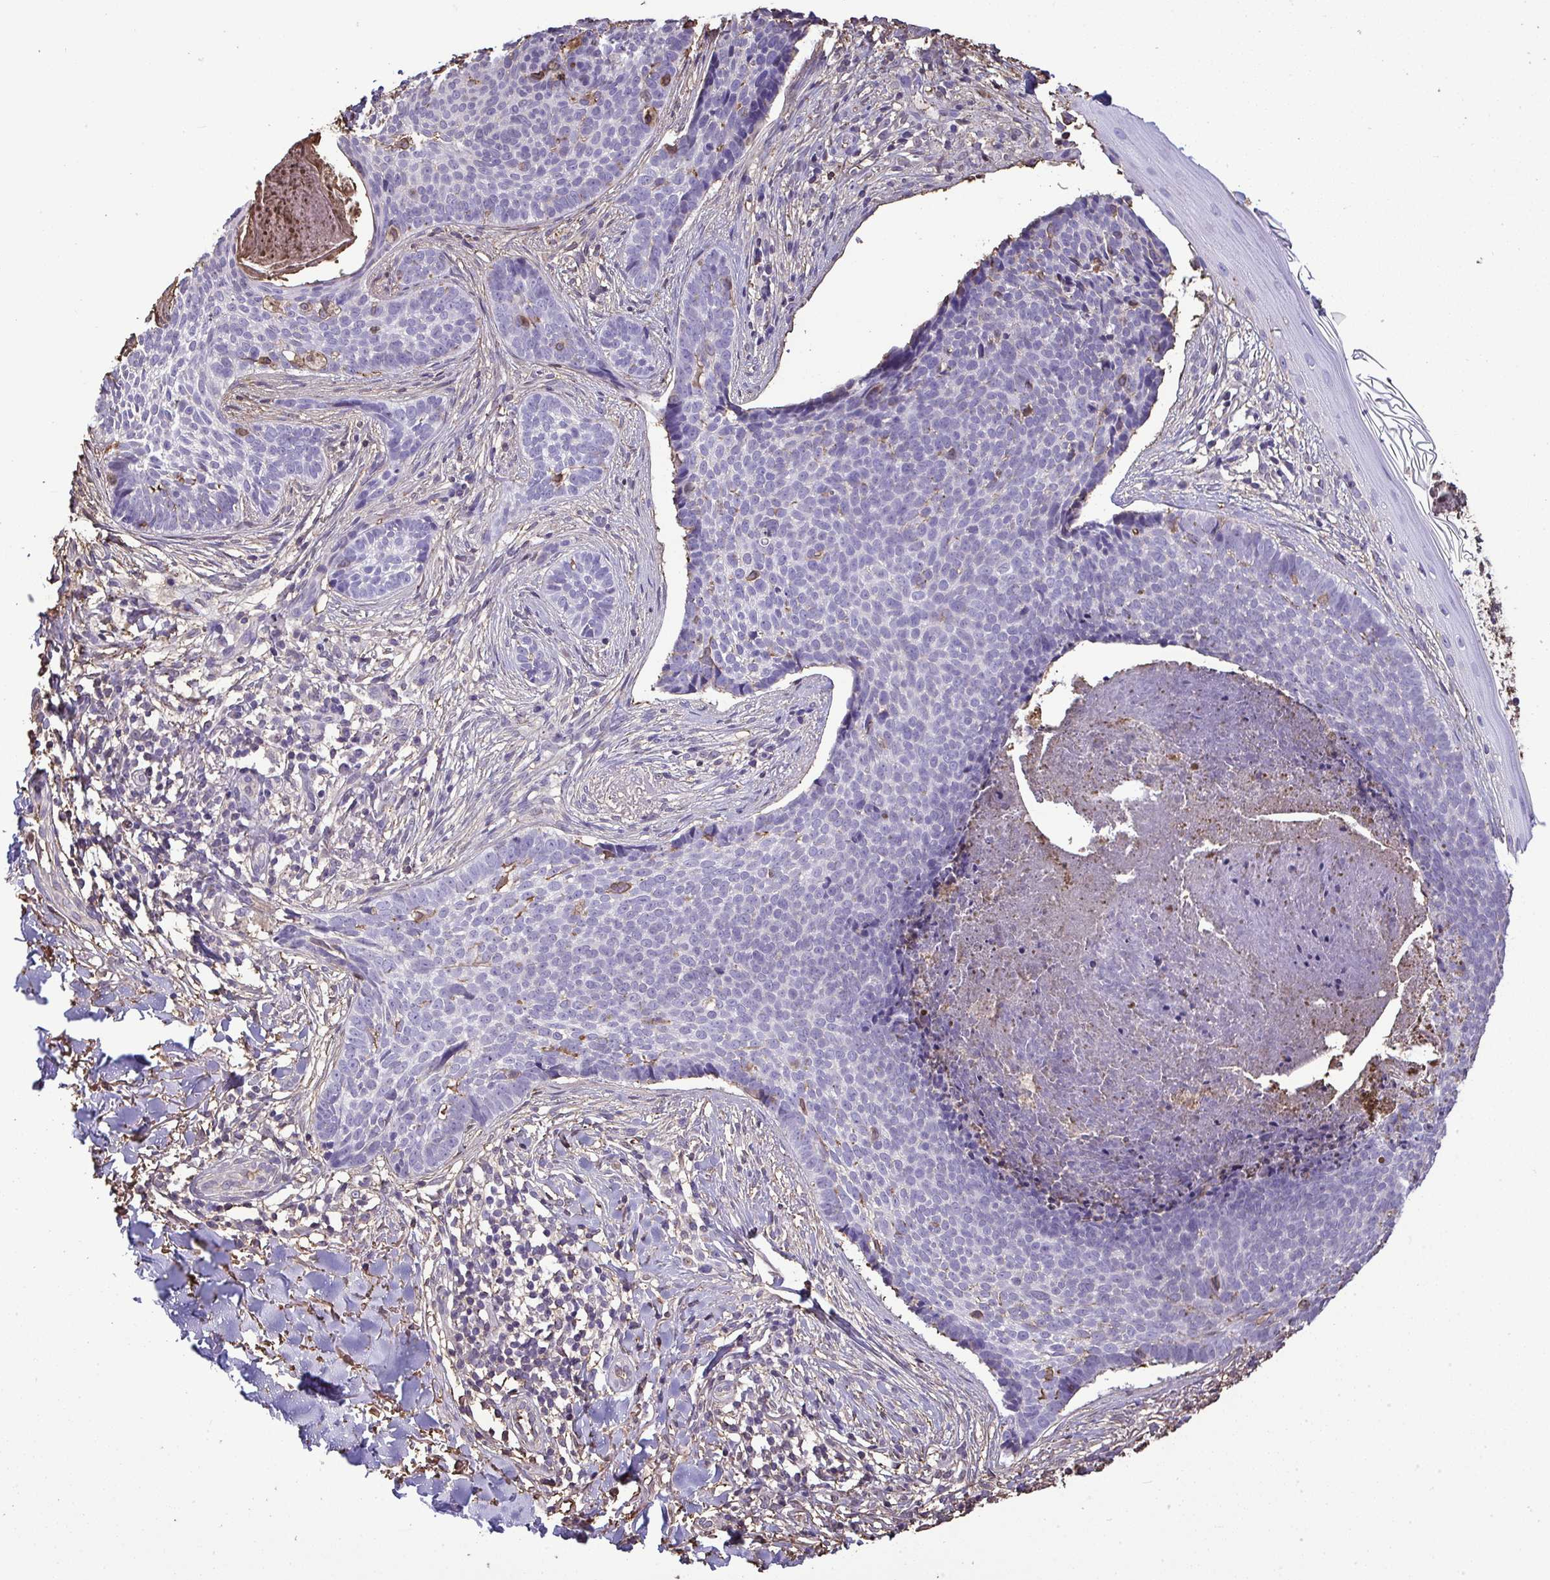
{"staining": {"intensity": "negative", "quantity": "none", "location": "none"}, "tissue": "skin cancer", "cell_type": "Tumor cells", "image_type": "cancer", "snomed": [{"axis": "morphology", "description": "Basal cell carcinoma"}, {"axis": "topography", "description": "Skin"}, {"axis": "topography", "description": "Skin of back"}], "caption": "Tumor cells show no significant protein positivity in skin basal cell carcinoma.", "gene": "ANXA5", "patient": {"sex": "male", "age": 81}}